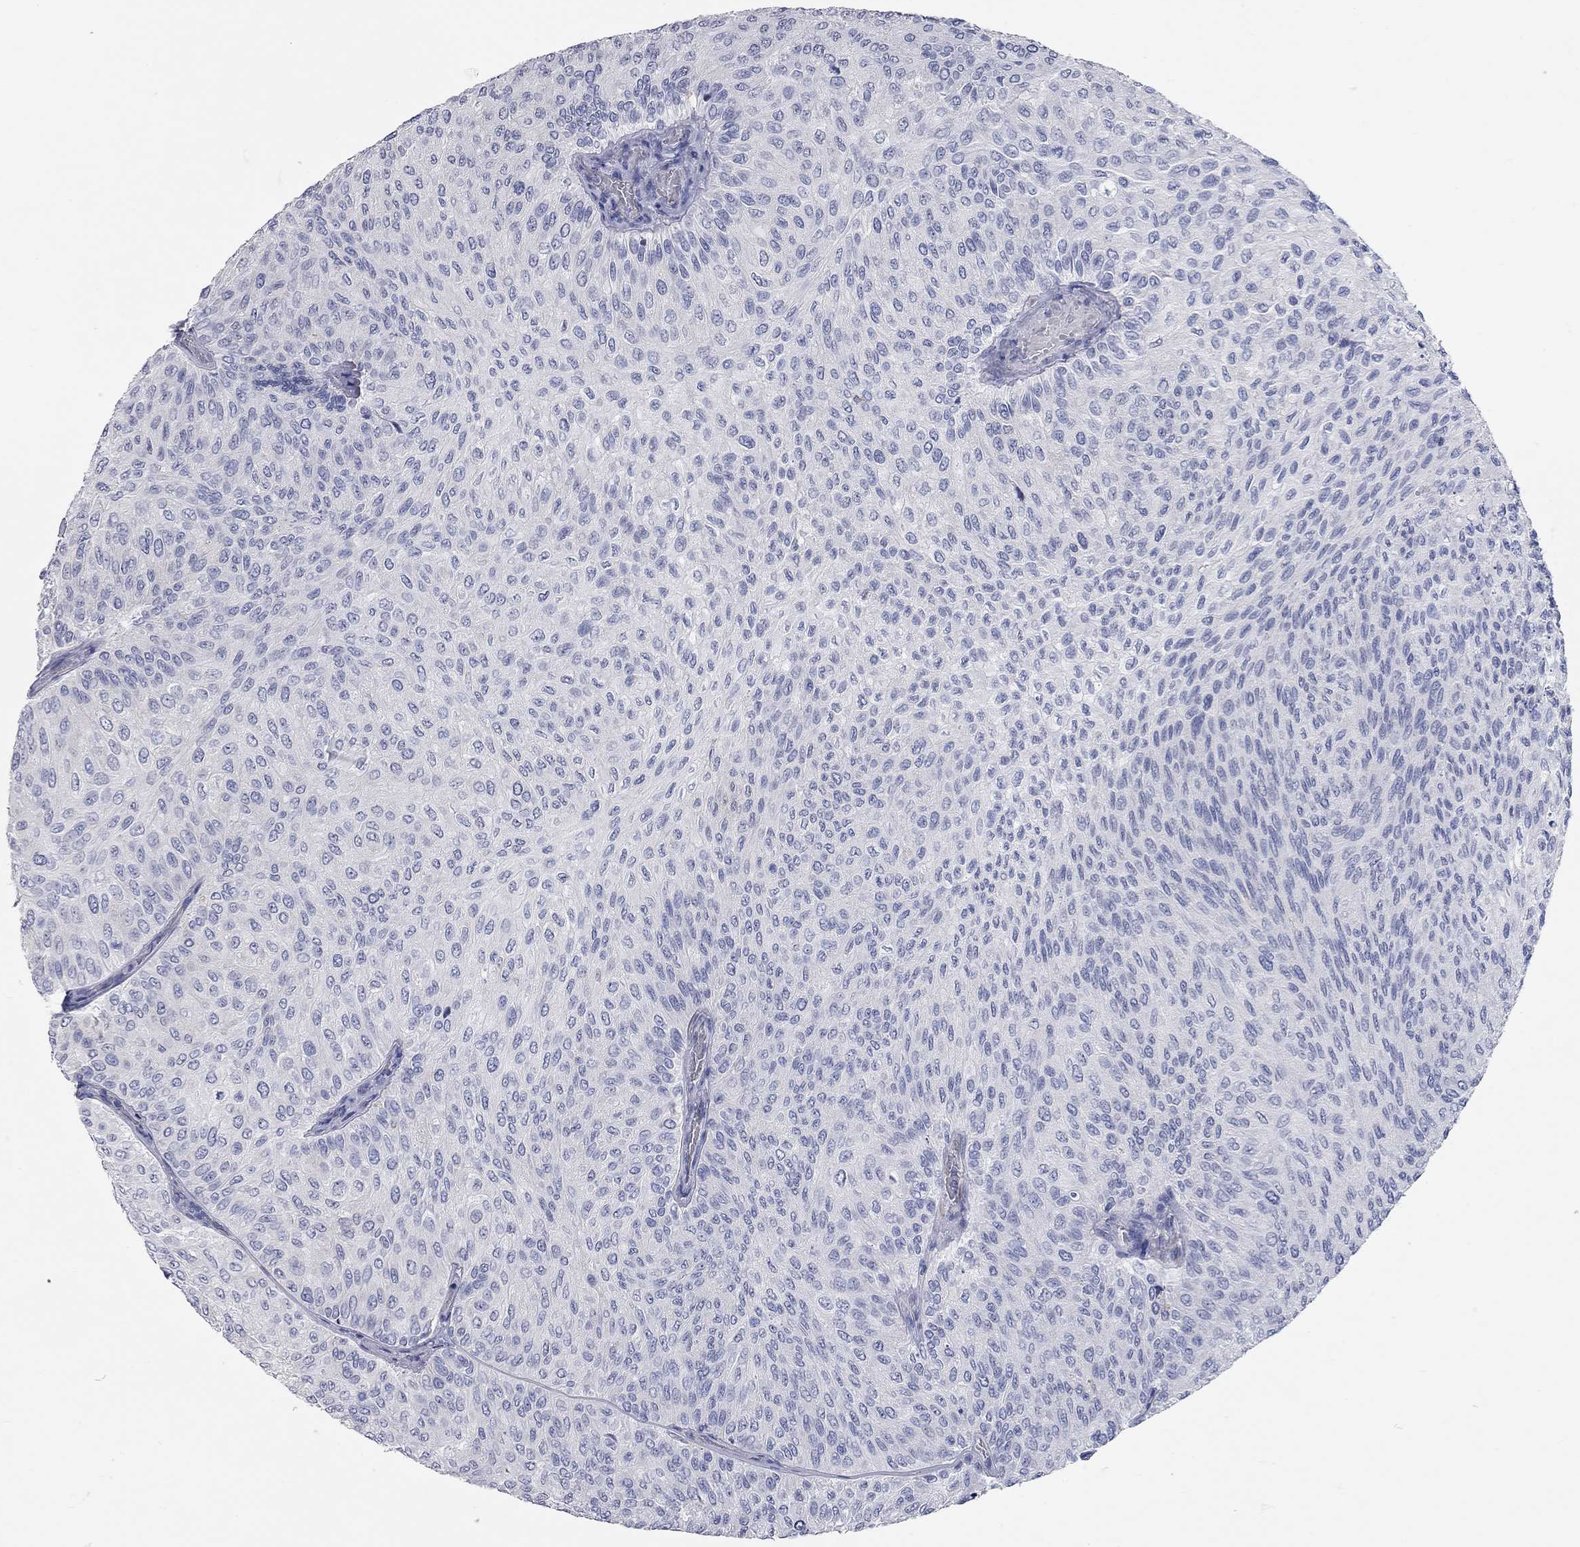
{"staining": {"intensity": "negative", "quantity": "none", "location": "none"}, "tissue": "urothelial cancer", "cell_type": "Tumor cells", "image_type": "cancer", "snomed": [{"axis": "morphology", "description": "Urothelial carcinoma, Low grade"}, {"axis": "topography", "description": "Urinary bladder"}], "caption": "Human urothelial cancer stained for a protein using immunohistochemistry displays no expression in tumor cells.", "gene": "XAGE2", "patient": {"sex": "male", "age": 78}}